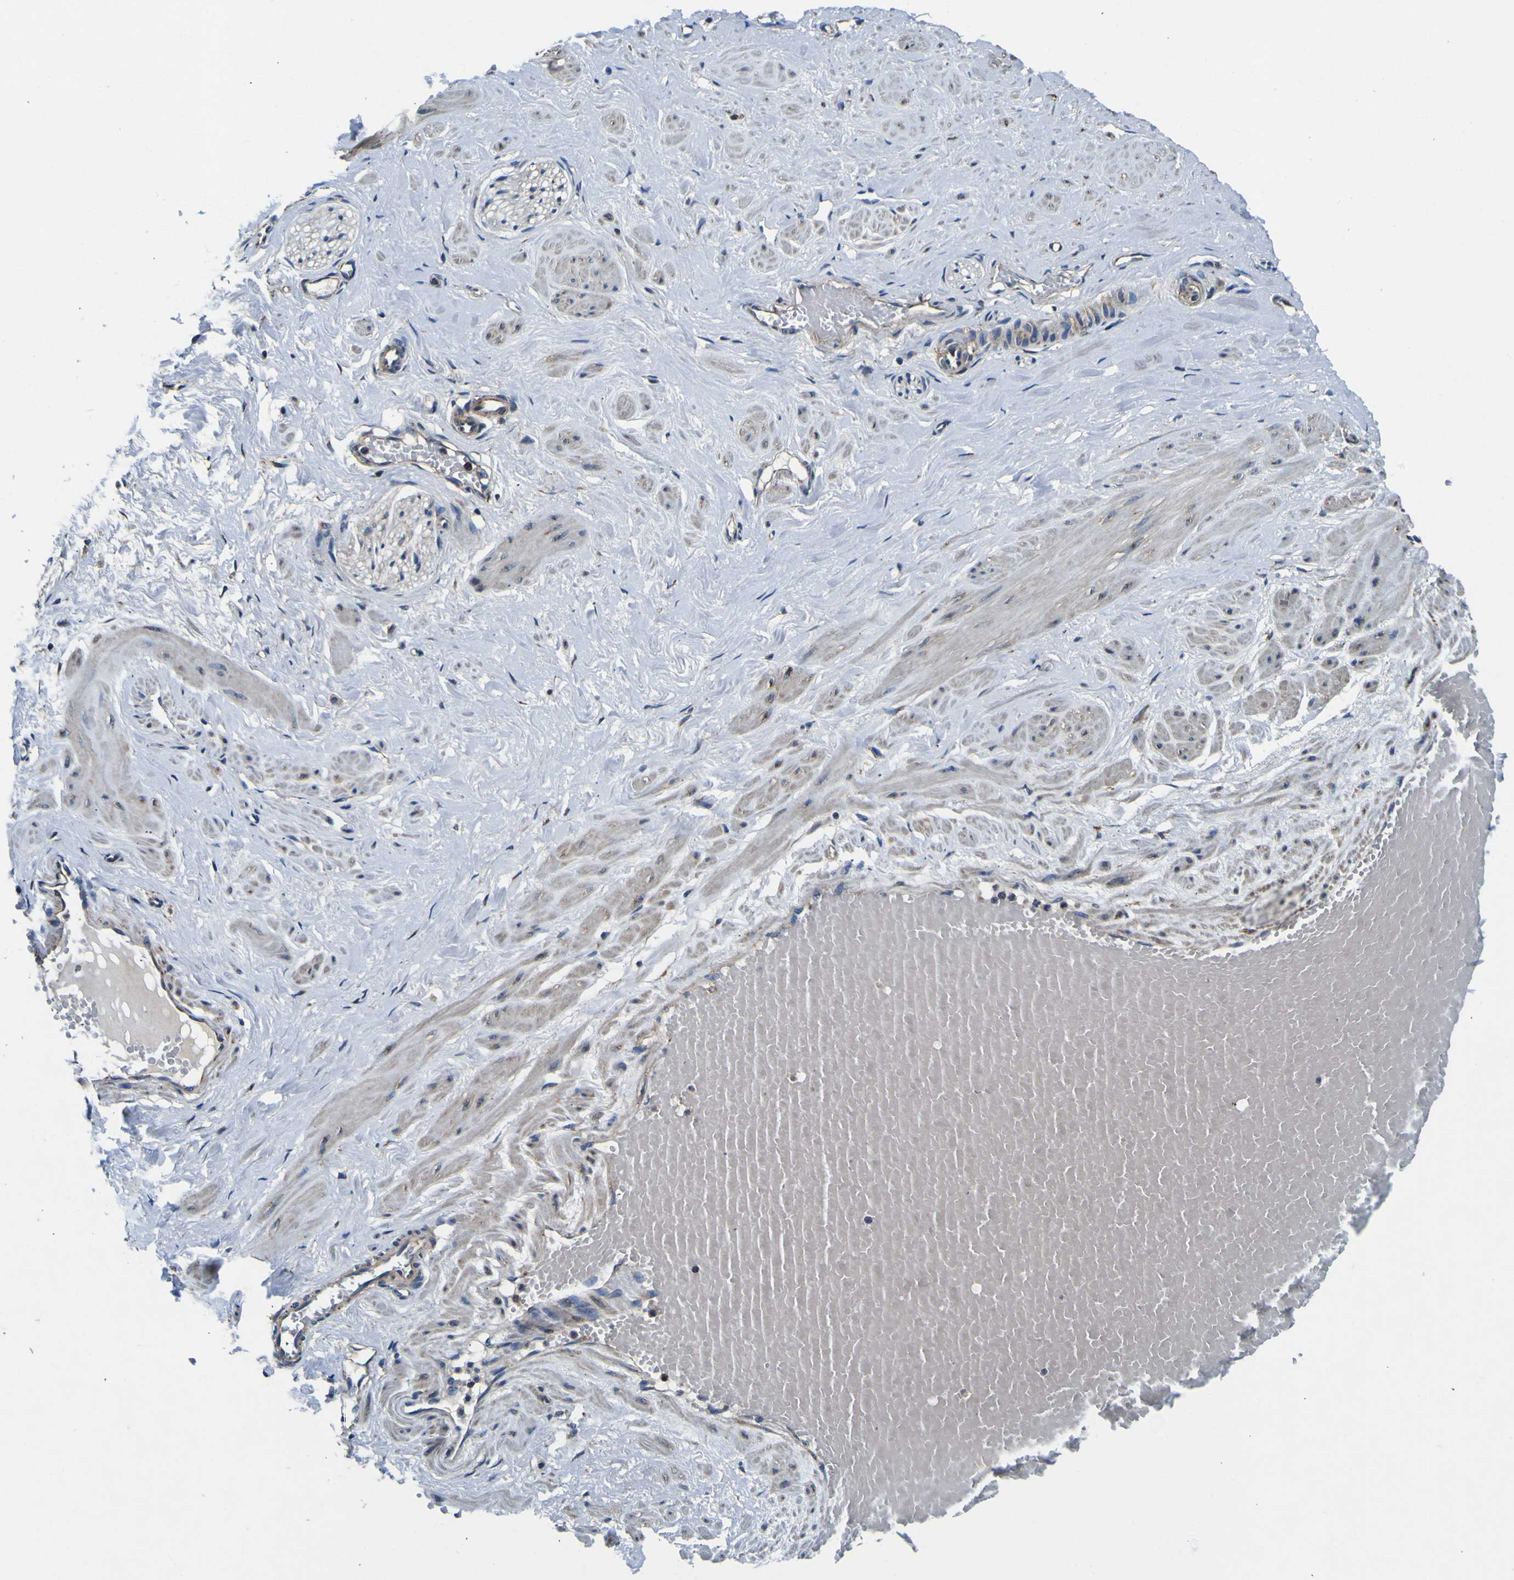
{"staining": {"intensity": "weak", "quantity": "25%-75%", "location": "cytoplasmic/membranous"}, "tissue": "adipose tissue", "cell_type": "Adipocytes", "image_type": "normal", "snomed": [{"axis": "morphology", "description": "Normal tissue, NOS"}, {"axis": "topography", "description": "Soft tissue"}, {"axis": "topography", "description": "Vascular tissue"}], "caption": "Weak cytoplasmic/membranous expression is appreciated in approximately 25%-75% of adipocytes in unremarkable adipose tissue.", "gene": "INPP5A", "patient": {"sex": "female", "age": 35}}